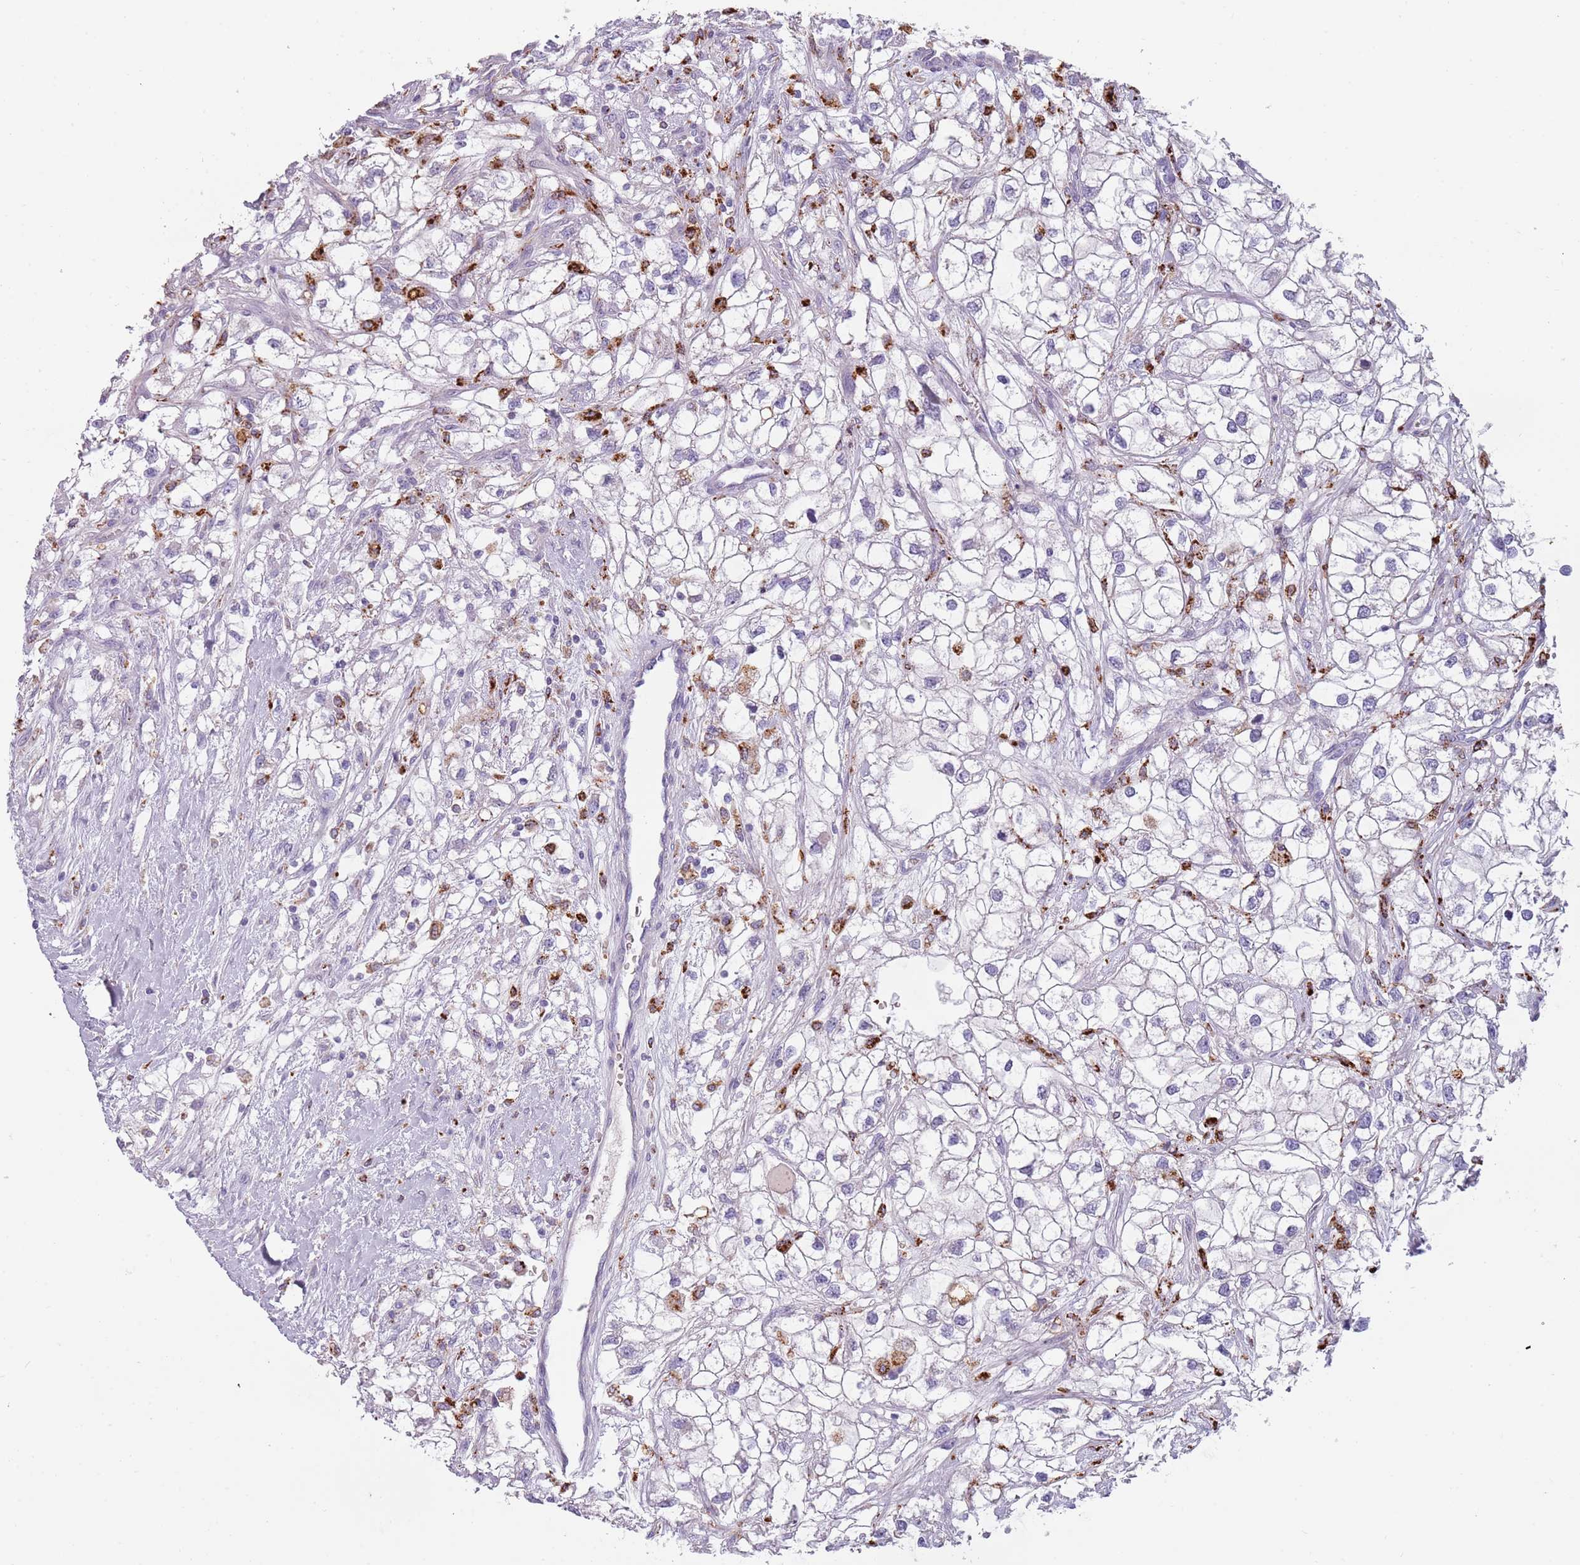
{"staining": {"intensity": "negative", "quantity": "none", "location": "none"}, "tissue": "renal cancer", "cell_type": "Tumor cells", "image_type": "cancer", "snomed": [{"axis": "morphology", "description": "Adenocarcinoma, NOS"}, {"axis": "topography", "description": "Kidney"}], "caption": "Immunohistochemistry (IHC) of human renal cancer displays no staining in tumor cells.", "gene": "NWD2", "patient": {"sex": "male", "age": 59}}